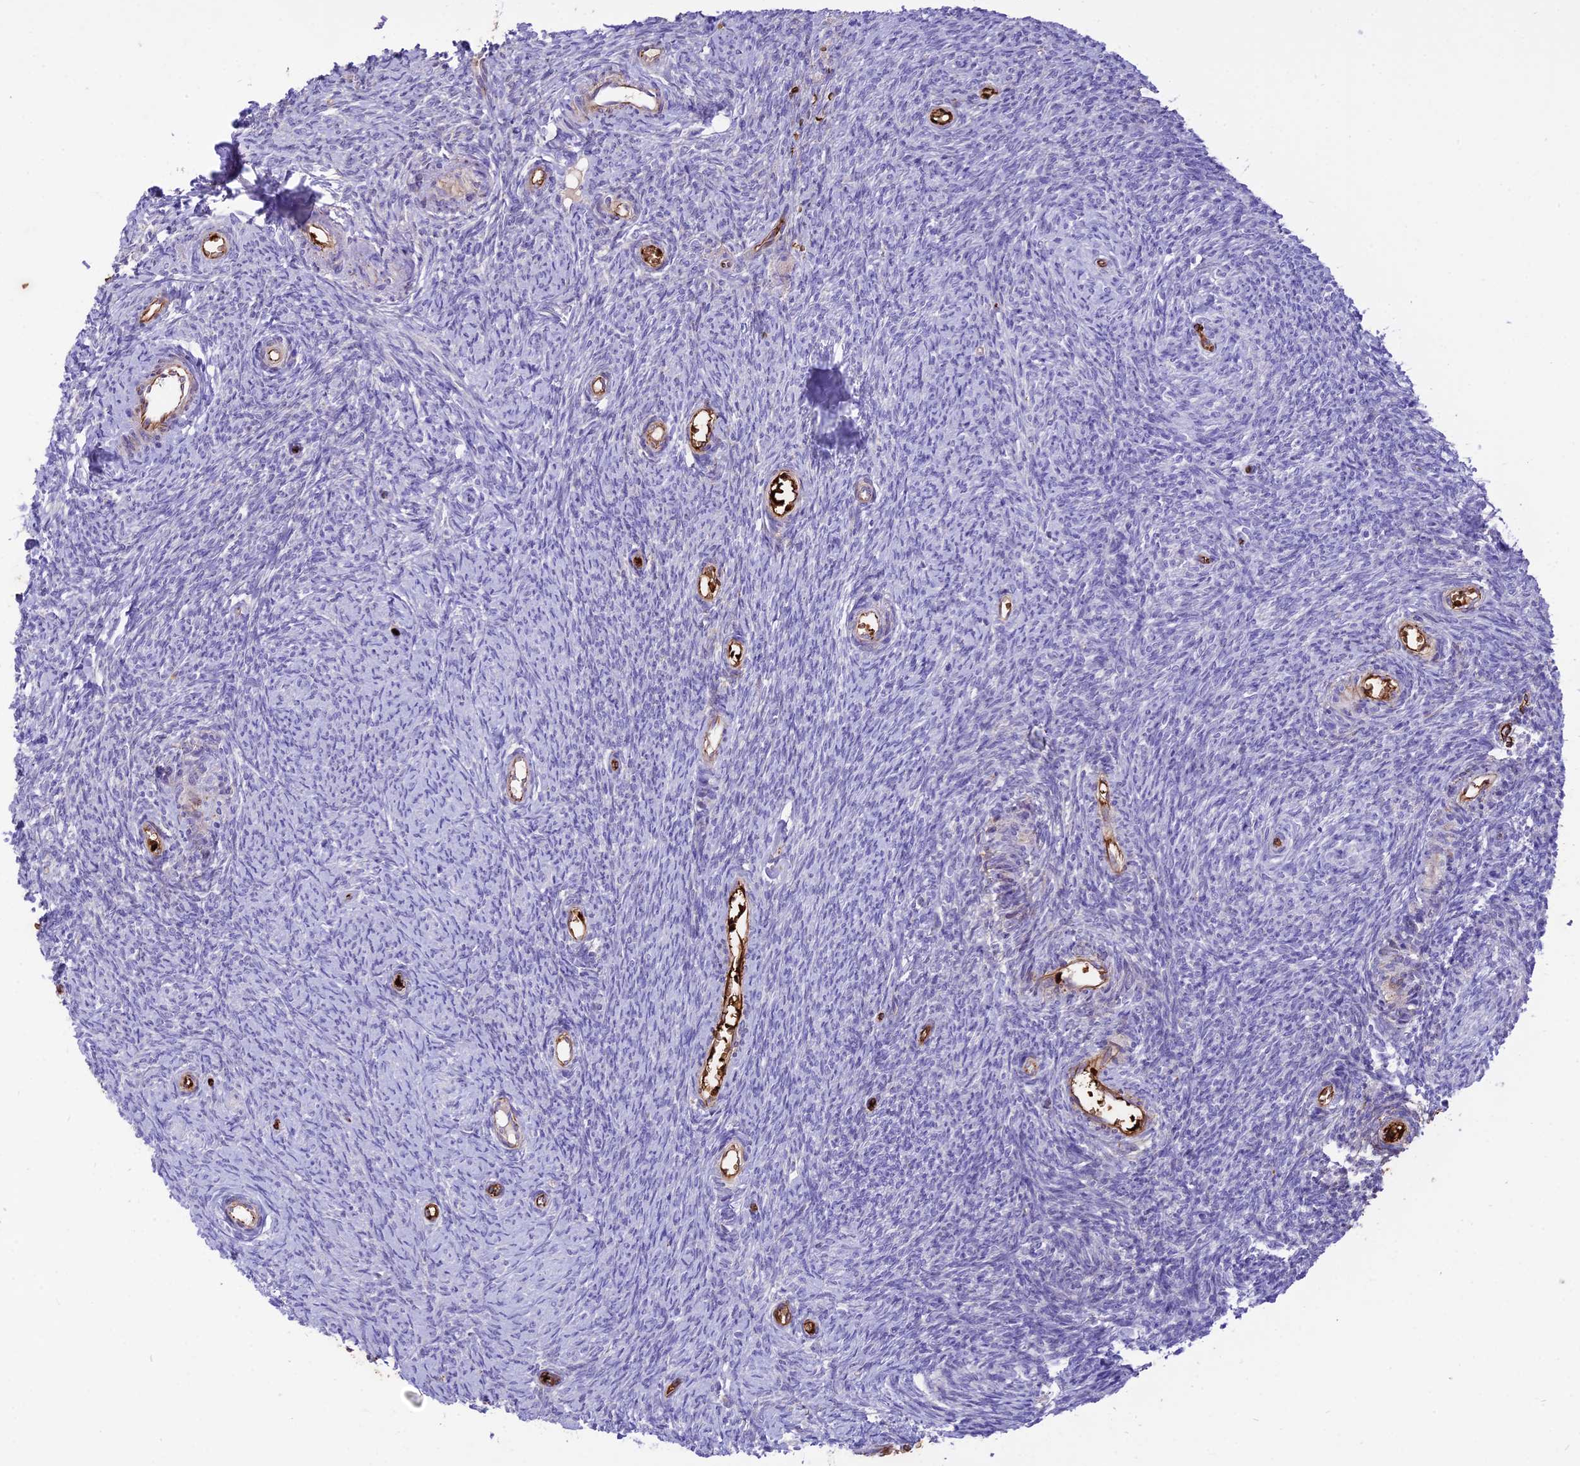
{"staining": {"intensity": "weak", "quantity": "<25%", "location": "cytoplasmic/membranous"}, "tissue": "ovary", "cell_type": "Follicle cells", "image_type": "normal", "snomed": [{"axis": "morphology", "description": "Normal tissue, NOS"}, {"axis": "topography", "description": "Ovary"}], "caption": "Immunohistochemistry of benign ovary shows no staining in follicle cells.", "gene": "TTC4", "patient": {"sex": "female", "age": 44}}